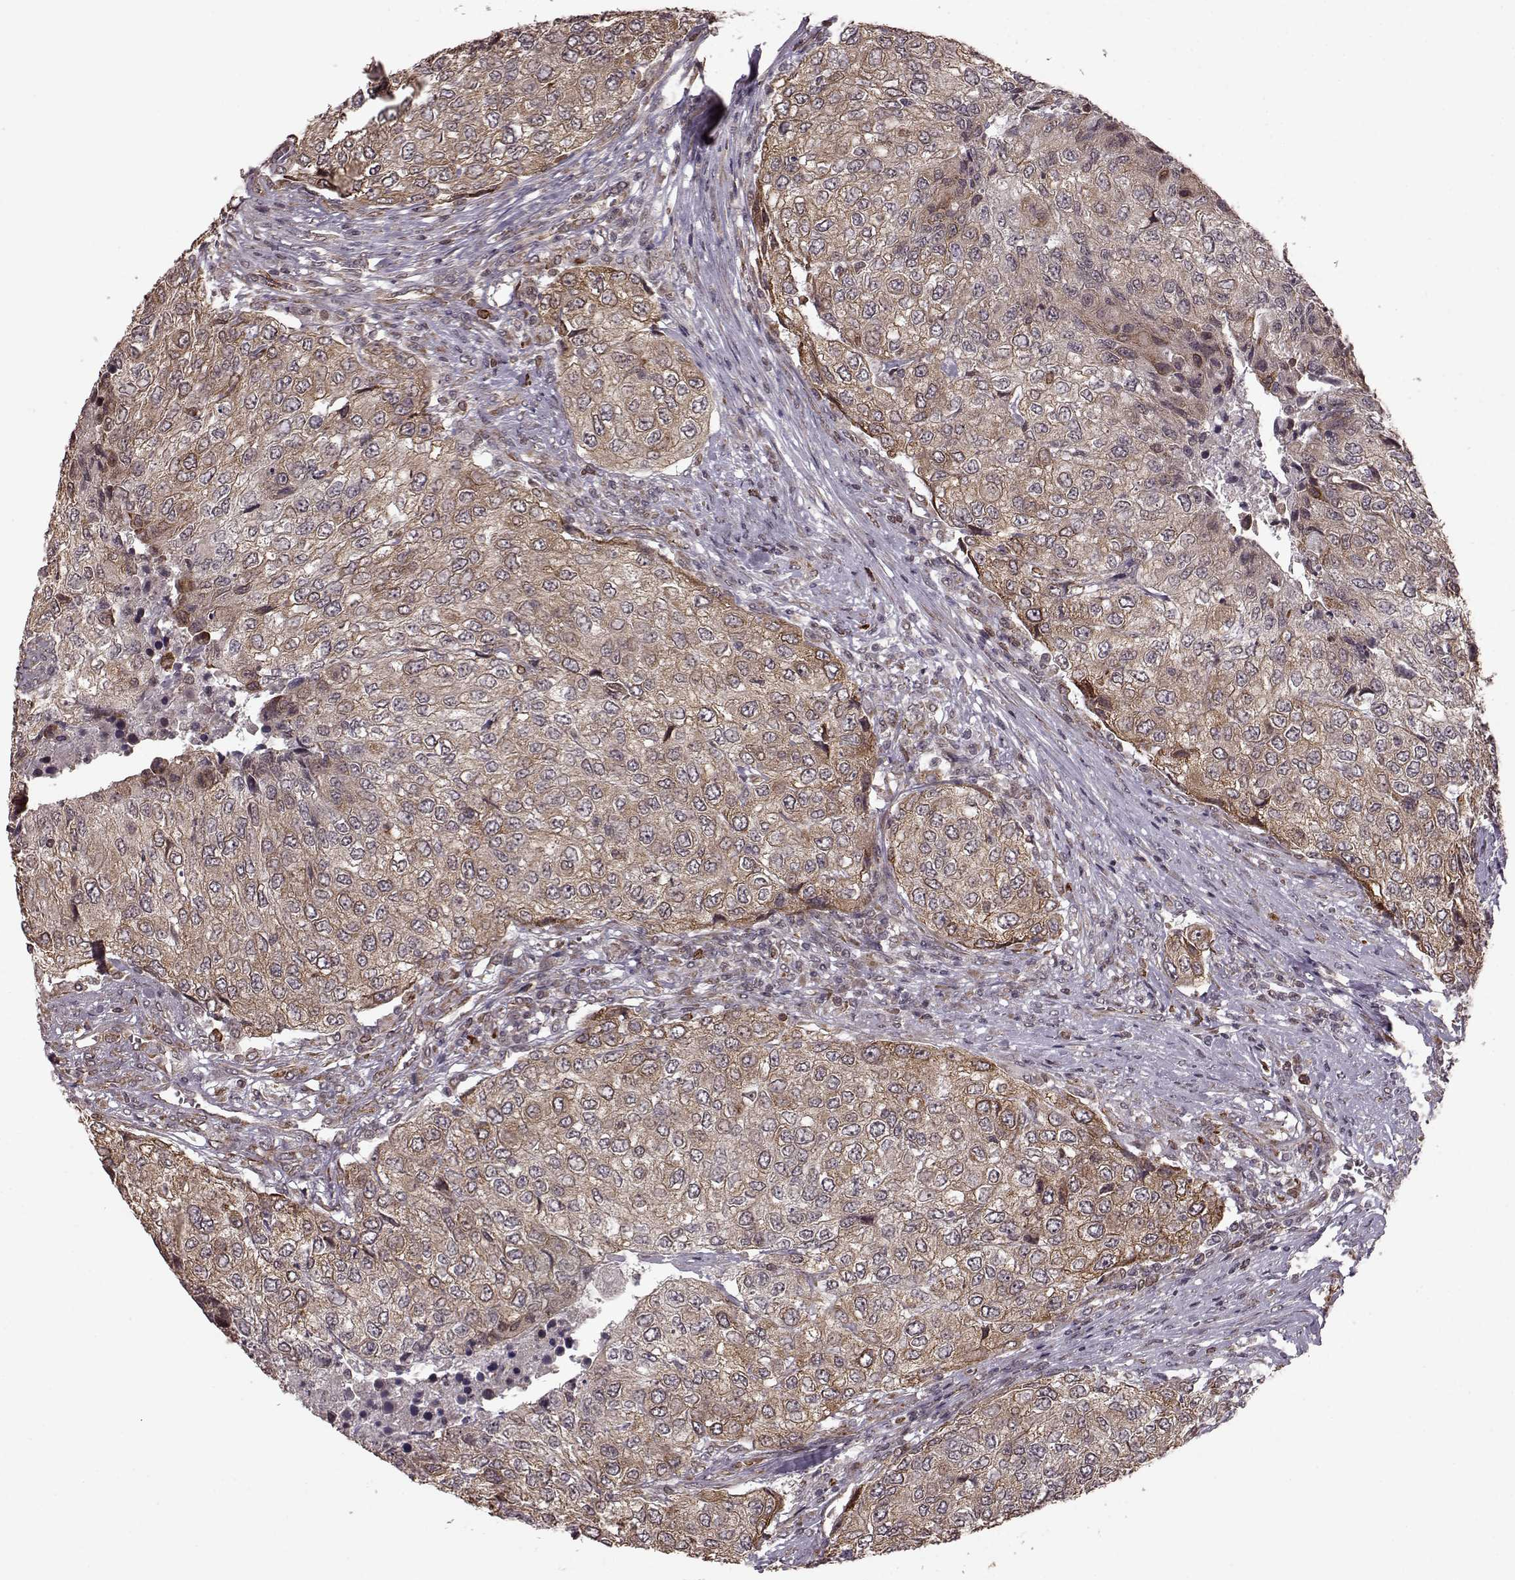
{"staining": {"intensity": "moderate", "quantity": ">75%", "location": "cytoplasmic/membranous"}, "tissue": "urothelial cancer", "cell_type": "Tumor cells", "image_type": "cancer", "snomed": [{"axis": "morphology", "description": "Urothelial carcinoma, High grade"}, {"axis": "topography", "description": "Urinary bladder"}], "caption": "Moderate cytoplasmic/membranous staining is identified in approximately >75% of tumor cells in urothelial carcinoma (high-grade).", "gene": "ELOVL5", "patient": {"sex": "female", "age": 78}}